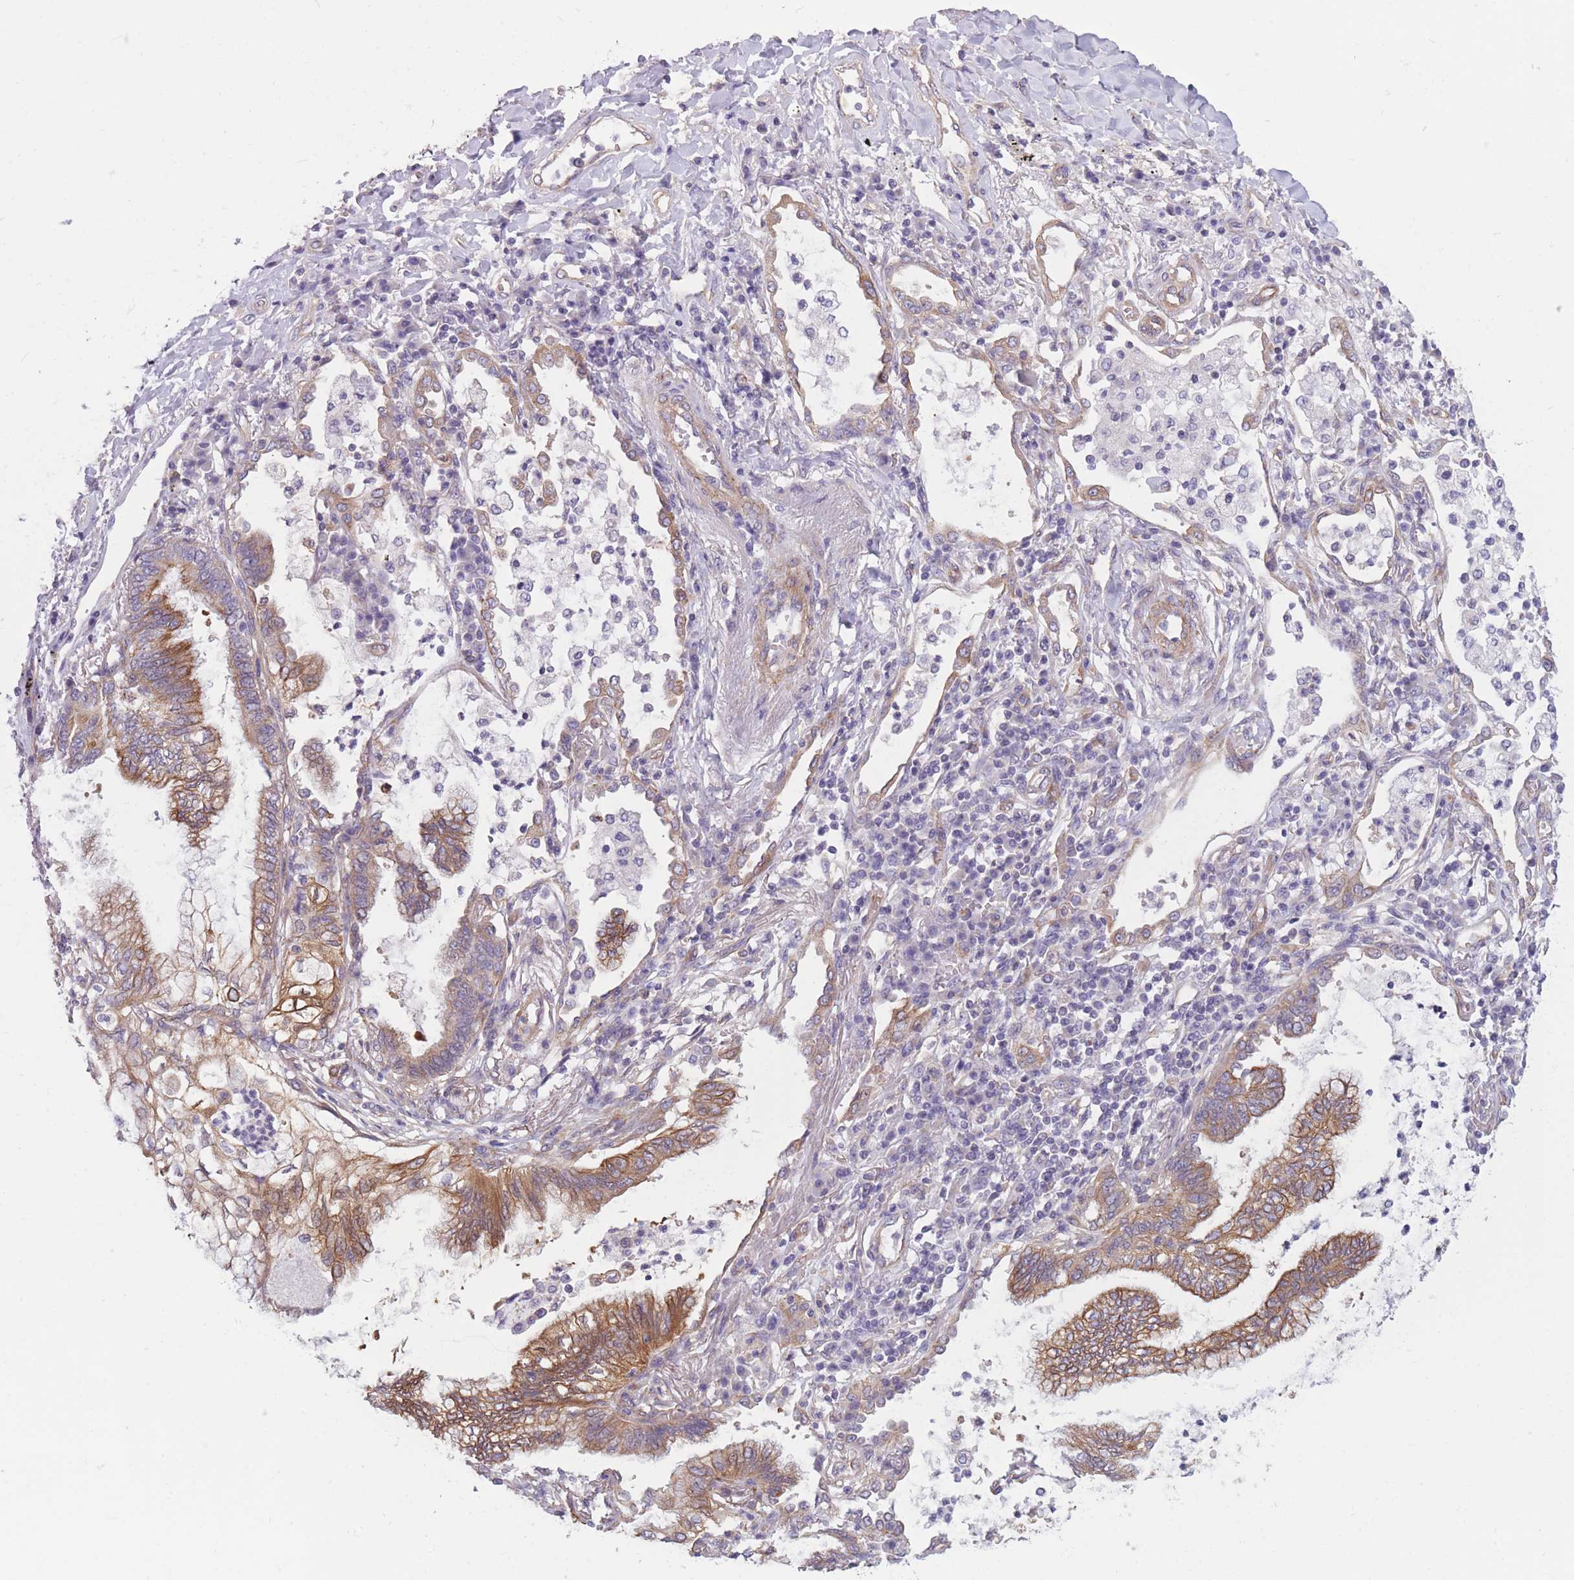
{"staining": {"intensity": "moderate", "quantity": ">75%", "location": "cytoplasmic/membranous"}, "tissue": "lung cancer", "cell_type": "Tumor cells", "image_type": "cancer", "snomed": [{"axis": "morphology", "description": "Adenocarcinoma, NOS"}, {"axis": "topography", "description": "Lung"}], "caption": "Adenocarcinoma (lung) stained with a protein marker exhibits moderate staining in tumor cells.", "gene": "SERPINB3", "patient": {"sex": "female", "age": 70}}